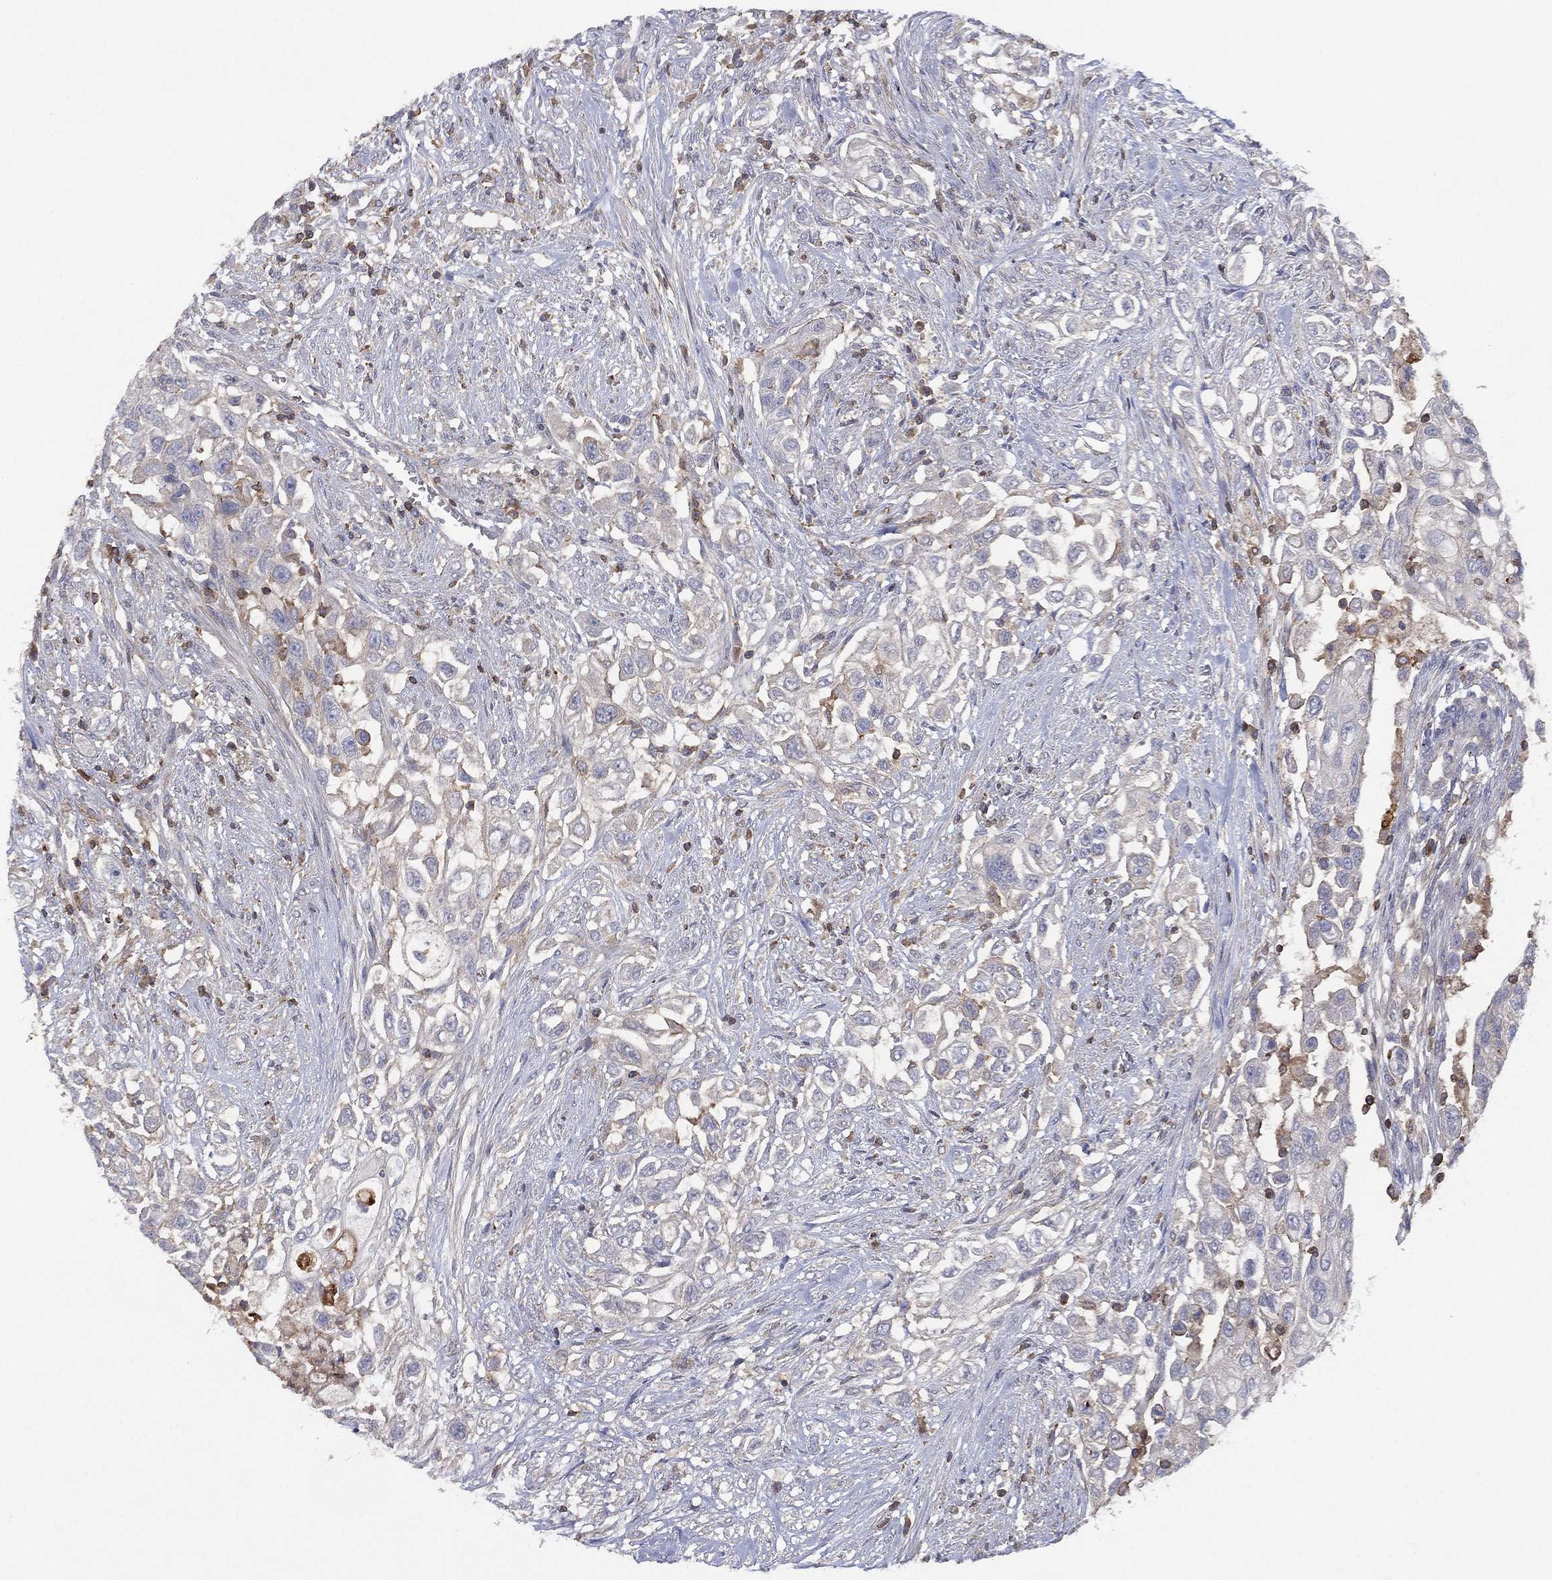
{"staining": {"intensity": "negative", "quantity": "none", "location": "none"}, "tissue": "urothelial cancer", "cell_type": "Tumor cells", "image_type": "cancer", "snomed": [{"axis": "morphology", "description": "Urothelial carcinoma, High grade"}, {"axis": "topography", "description": "Urinary bladder"}], "caption": "An IHC image of urothelial carcinoma (high-grade) is shown. There is no staining in tumor cells of urothelial carcinoma (high-grade).", "gene": "DOCK8", "patient": {"sex": "female", "age": 56}}